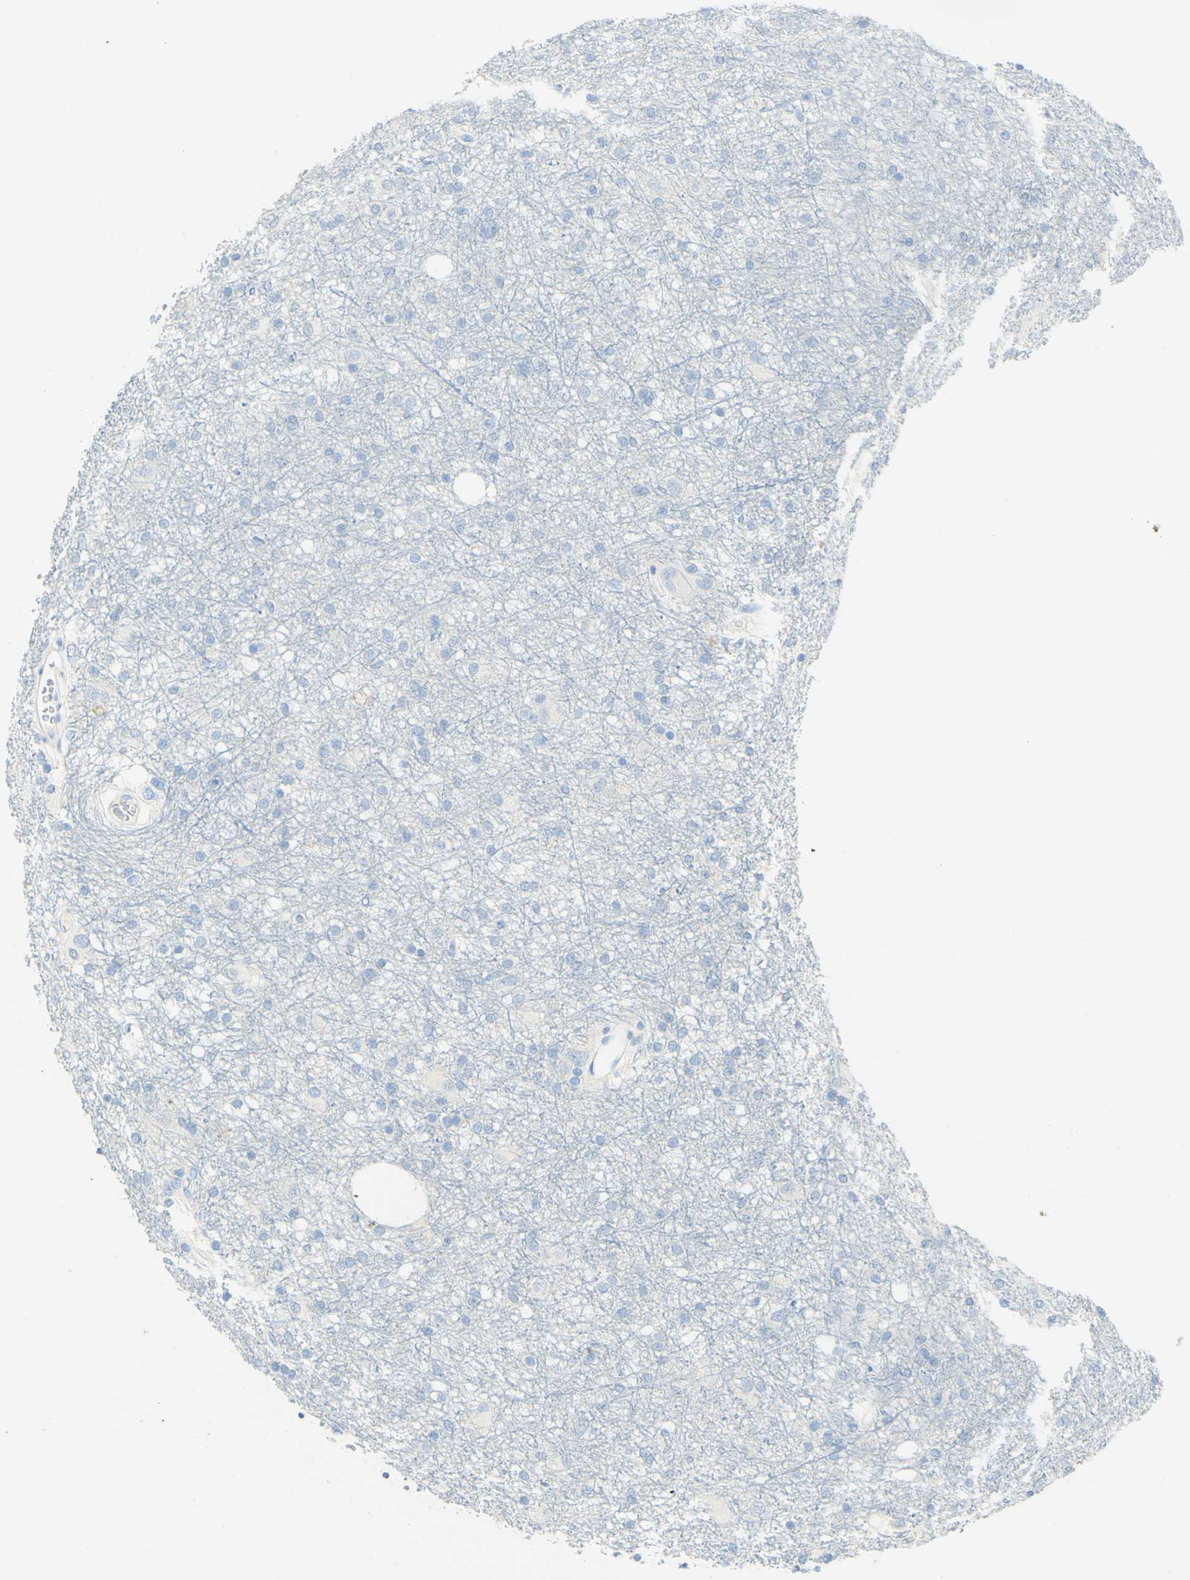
{"staining": {"intensity": "negative", "quantity": "none", "location": "none"}, "tissue": "glioma", "cell_type": "Tumor cells", "image_type": "cancer", "snomed": [{"axis": "morphology", "description": "Glioma, malignant, High grade"}, {"axis": "topography", "description": "Brain"}], "caption": "A histopathology image of human glioma is negative for staining in tumor cells.", "gene": "PIGR", "patient": {"sex": "female", "age": 59}}